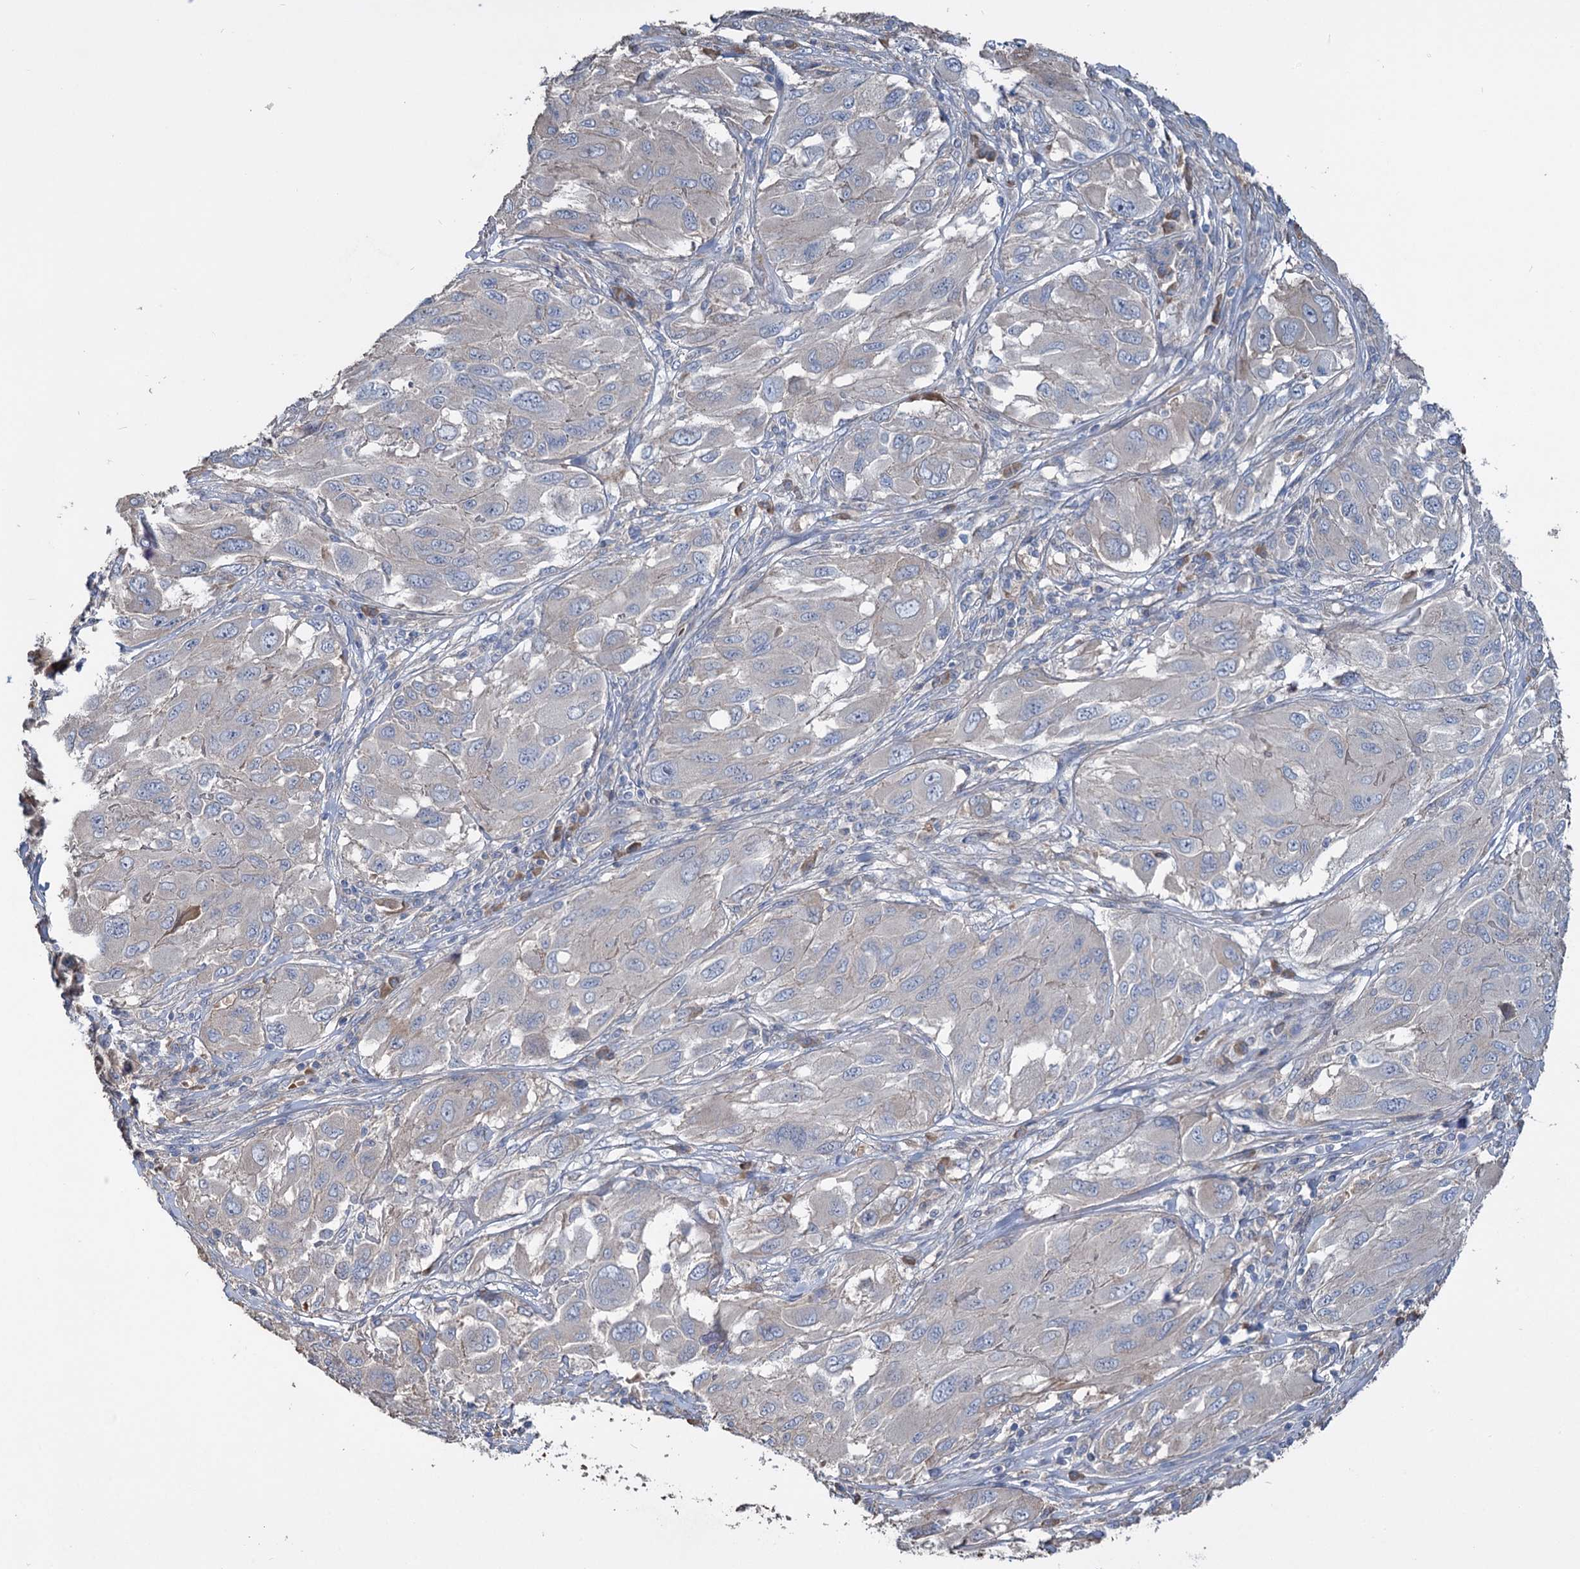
{"staining": {"intensity": "negative", "quantity": "none", "location": "none"}, "tissue": "melanoma", "cell_type": "Tumor cells", "image_type": "cancer", "snomed": [{"axis": "morphology", "description": "Malignant melanoma, NOS"}, {"axis": "topography", "description": "Skin"}], "caption": "IHC micrograph of neoplastic tissue: human melanoma stained with DAB (3,3'-diaminobenzidine) shows no significant protein positivity in tumor cells.", "gene": "URAD", "patient": {"sex": "female", "age": 91}}